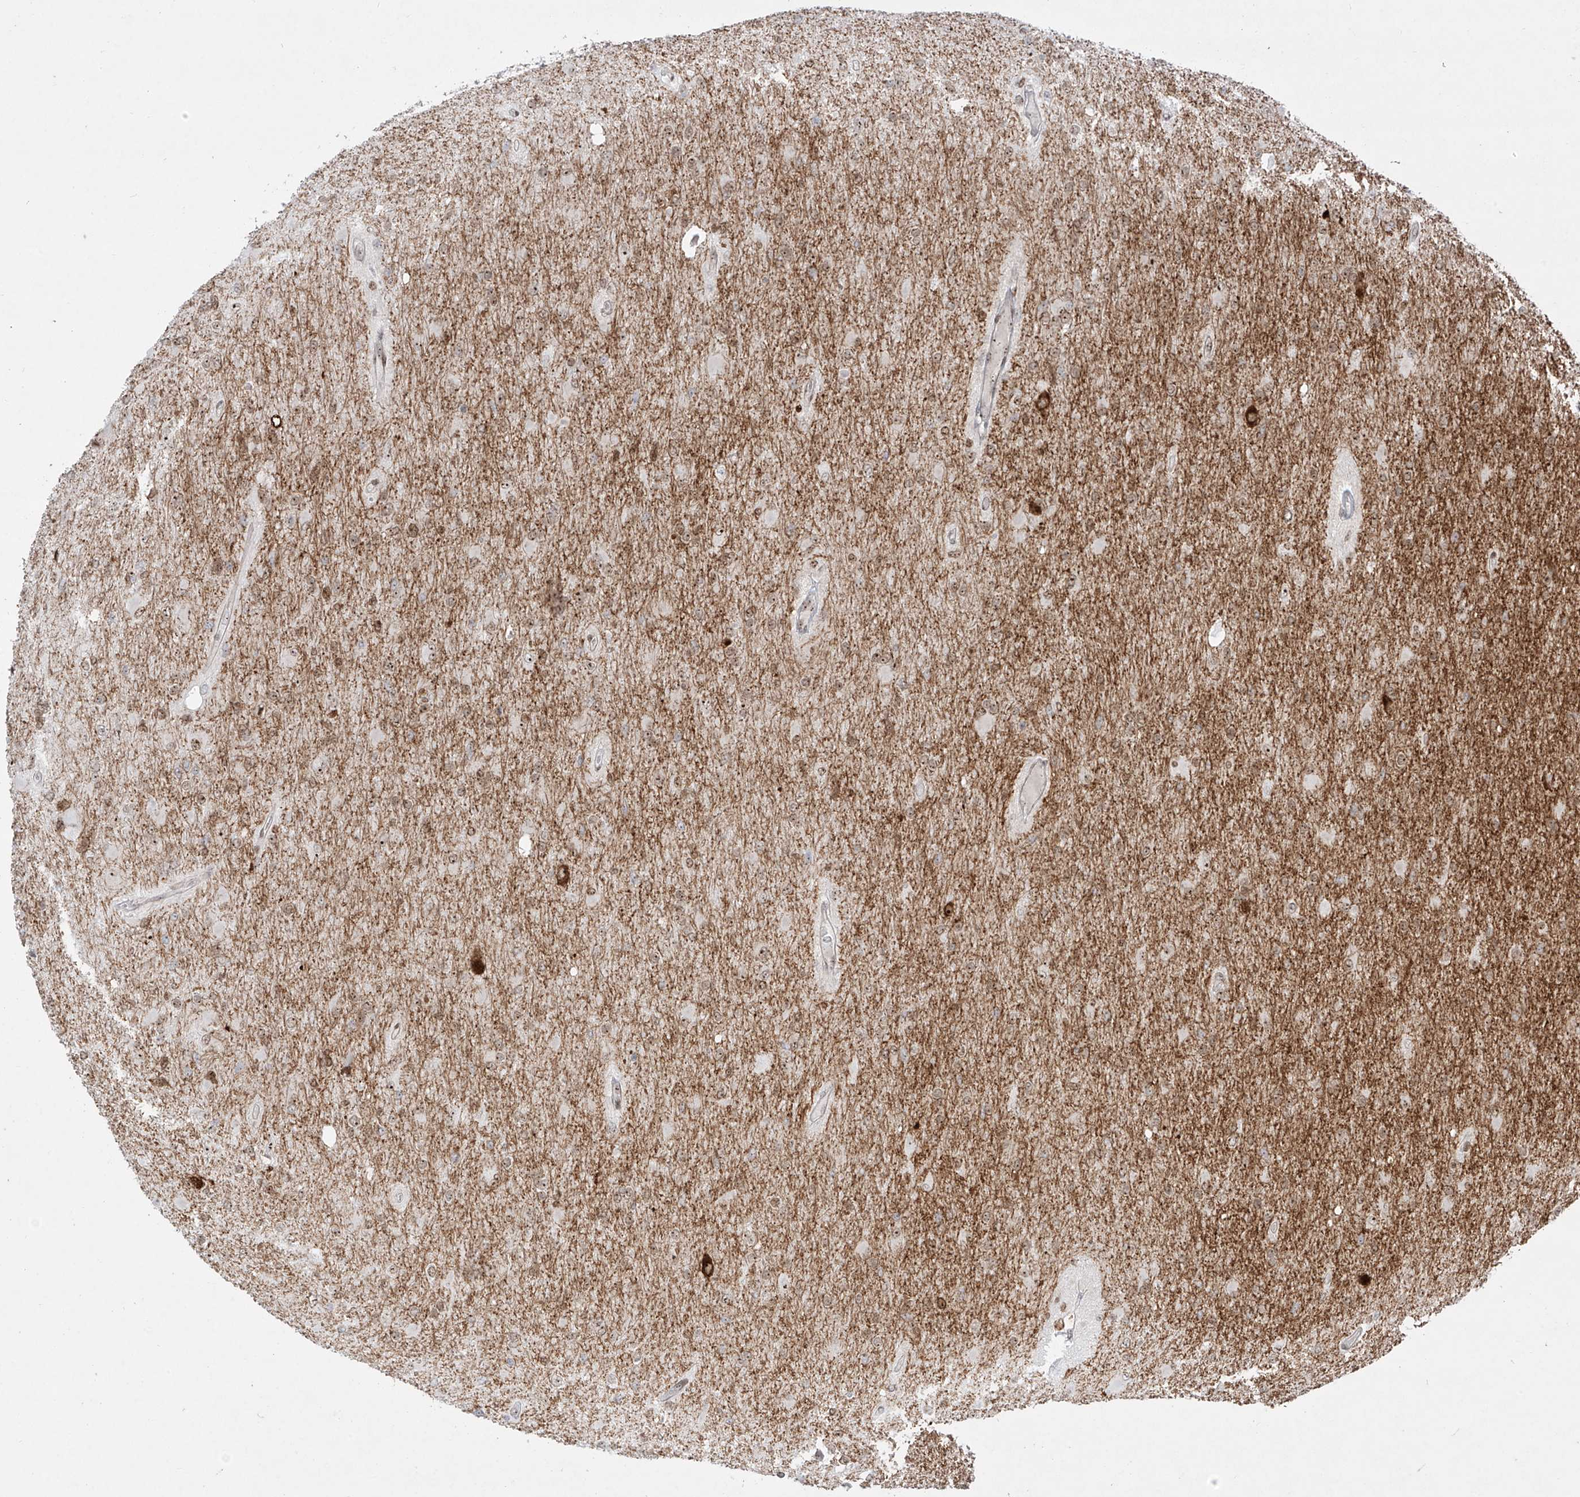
{"staining": {"intensity": "moderate", "quantity": ">75%", "location": "nuclear"}, "tissue": "glioma", "cell_type": "Tumor cells", "image_type": "cancer", "snomed": [{"axis": "morphology", "description": "Glioma, malignant, High grade"}, {"axis": "topography", "description": "Cerebral cortex"}], "caption": "Glioma stained with IHC exhibits moderate nuclear staining in approximately >75% of tumor cells.", "gene": "ZNF512", "patient": {"sex": "female", "age": 36}}